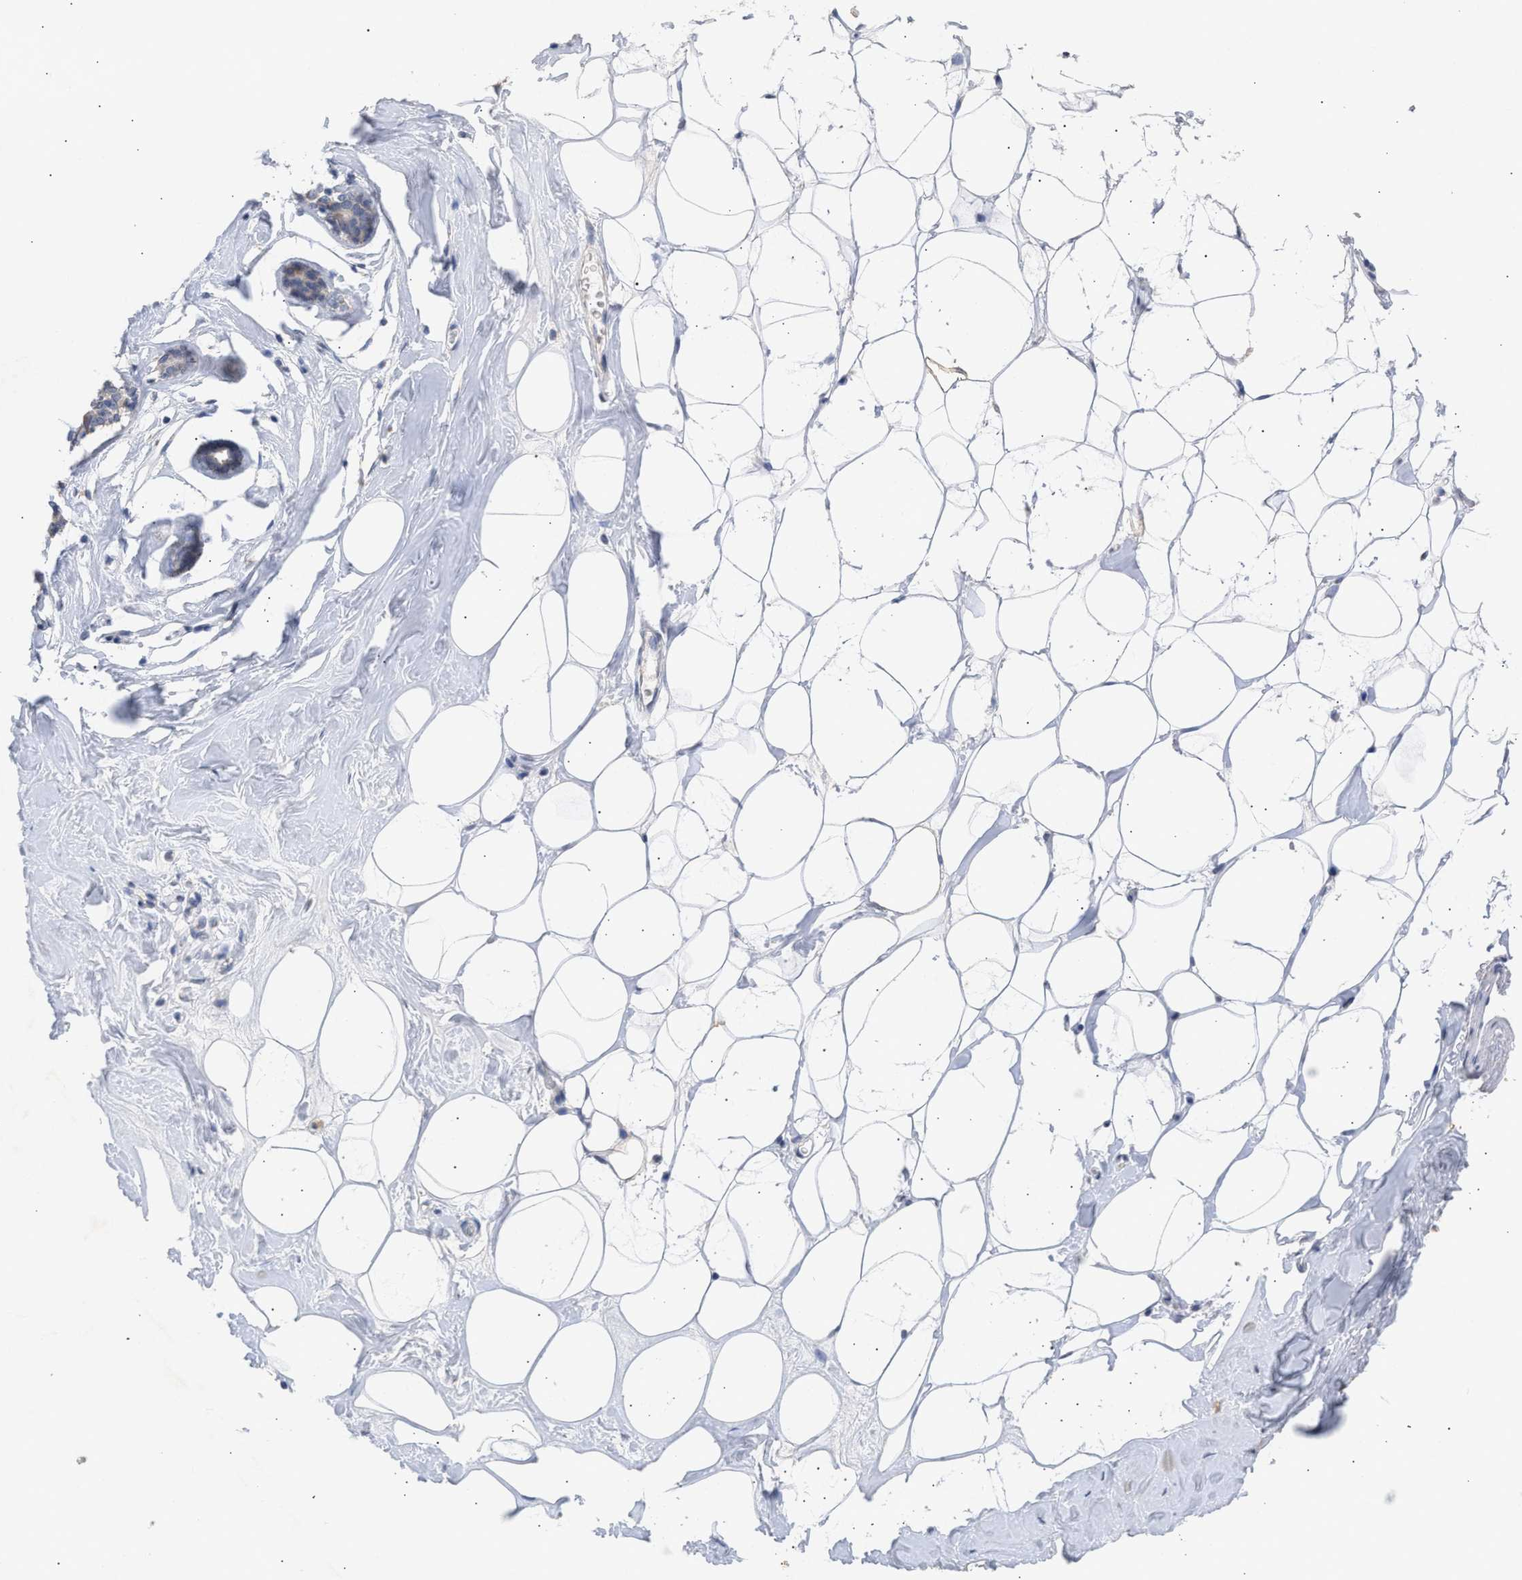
{"staining": {"intensity": "moderate", "quantity": "<25%", "location": "cytoplasmic/membranous"}, "tissue": "adipose tissue", "cell_type": "Adipocytes", "image_type": "normal", "snomed": [{"axis": "morphology", "description": "Normal tissue, NOS"}, {"axis": "morphology", "description": "Fibrosis, NOS"}, {"axis": "topography", "description": "Breast"}, {"axis": "topography", "description": "Adipose tissue"}], "caption": "The micrograph displays staining of unremarkable adipose tissue, revealing moderate cytoplasmic/membranous protein expression (brown color) within adipocytes.", "gene": "SELENOM", "patient": {"sex": "female", "age": 39}}